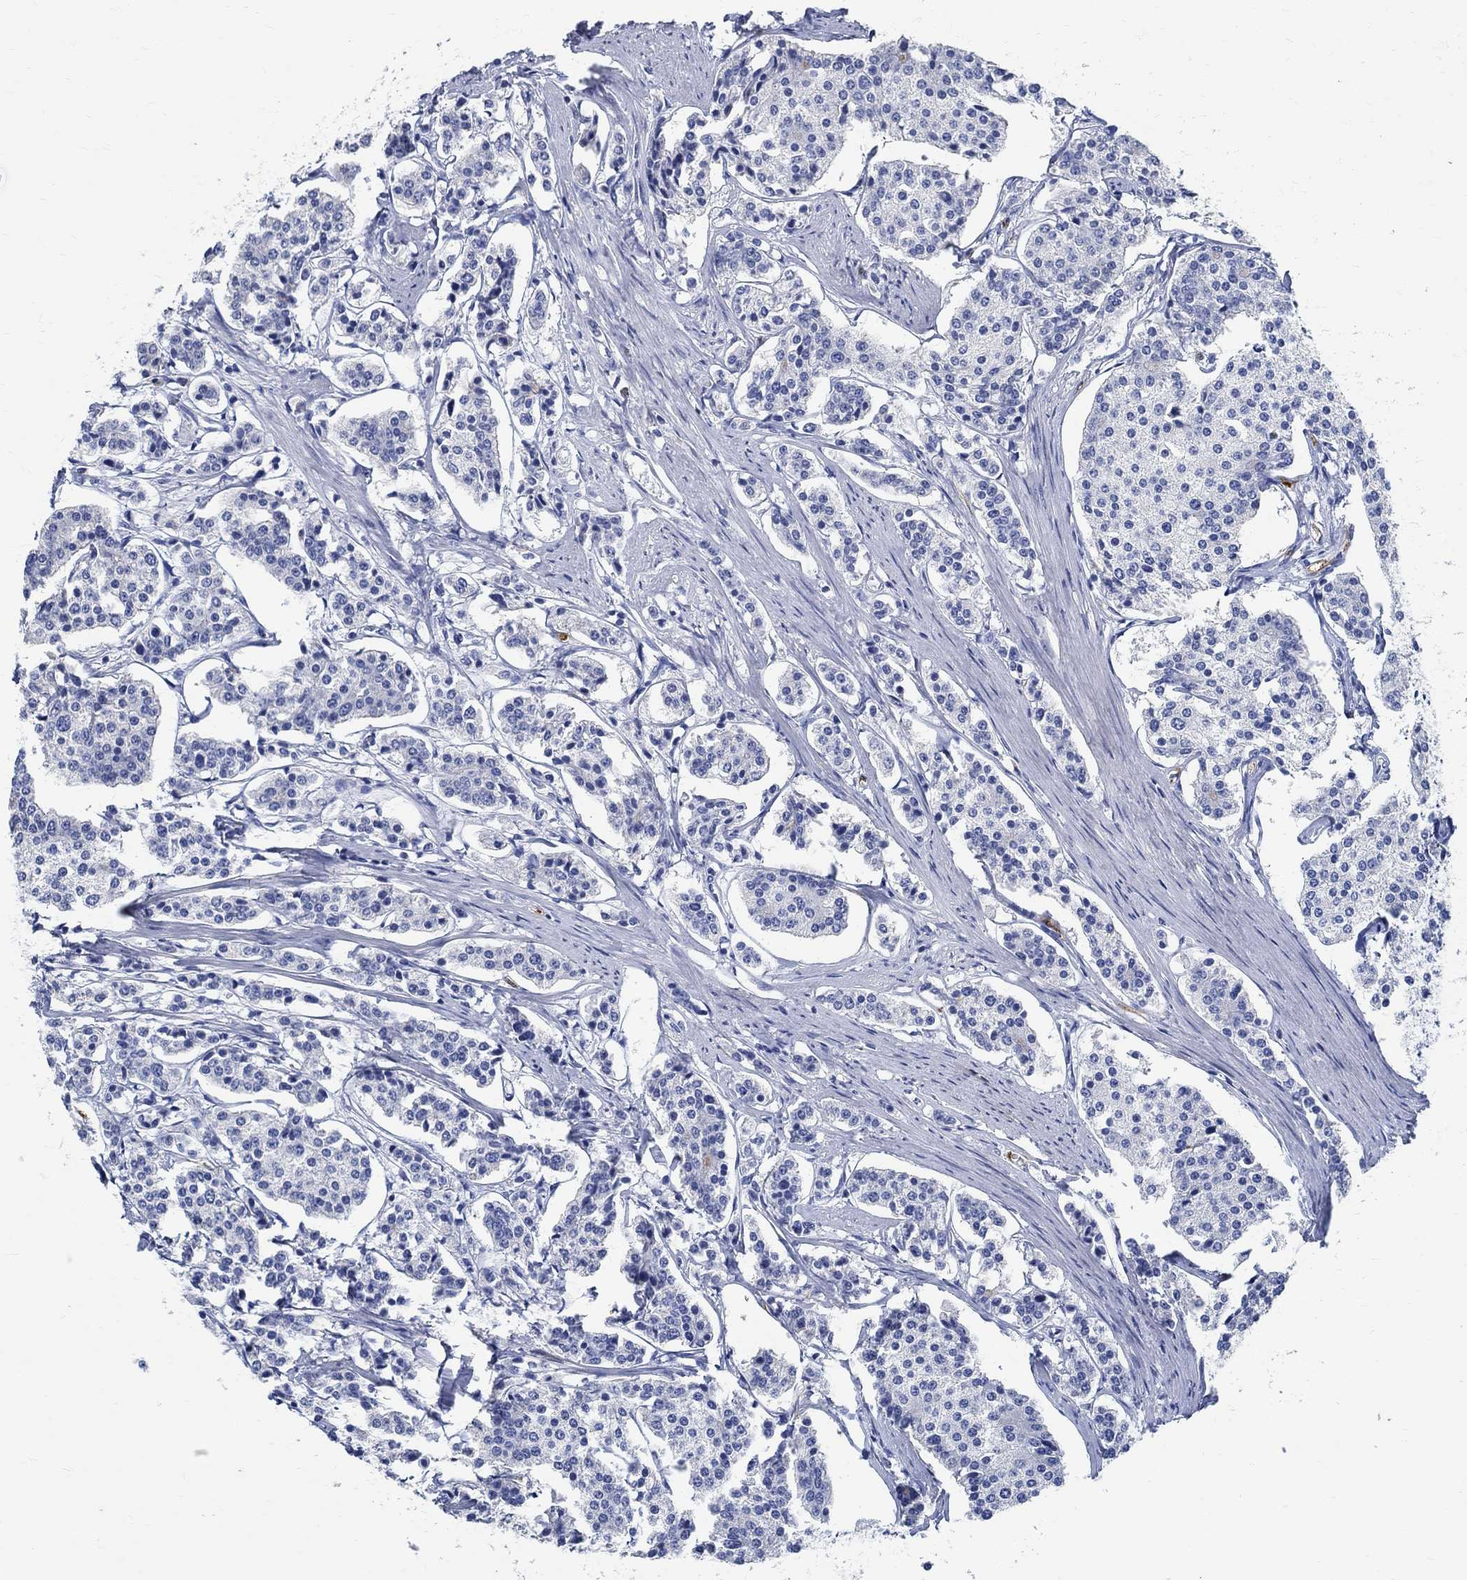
{"staining": {"intensity": "negative", "quantity": "none", "location": "none"}, "tissue": "carcinoid", "cell_type": "Tumor cells", "image_type": "cancer", "snomed": [{"axis": "morphology", "description": "Carcinoid, malignant, NOS"}, {"axis": "topography", "description": "Small intestine"}], "caption": "Immunohistochemistry micrograph of human carcinoid stained for a protein (brown), which reveals no staining in tumor cells.", "gene": "PRX", "patient": {"sex": "female", "age": 65}}